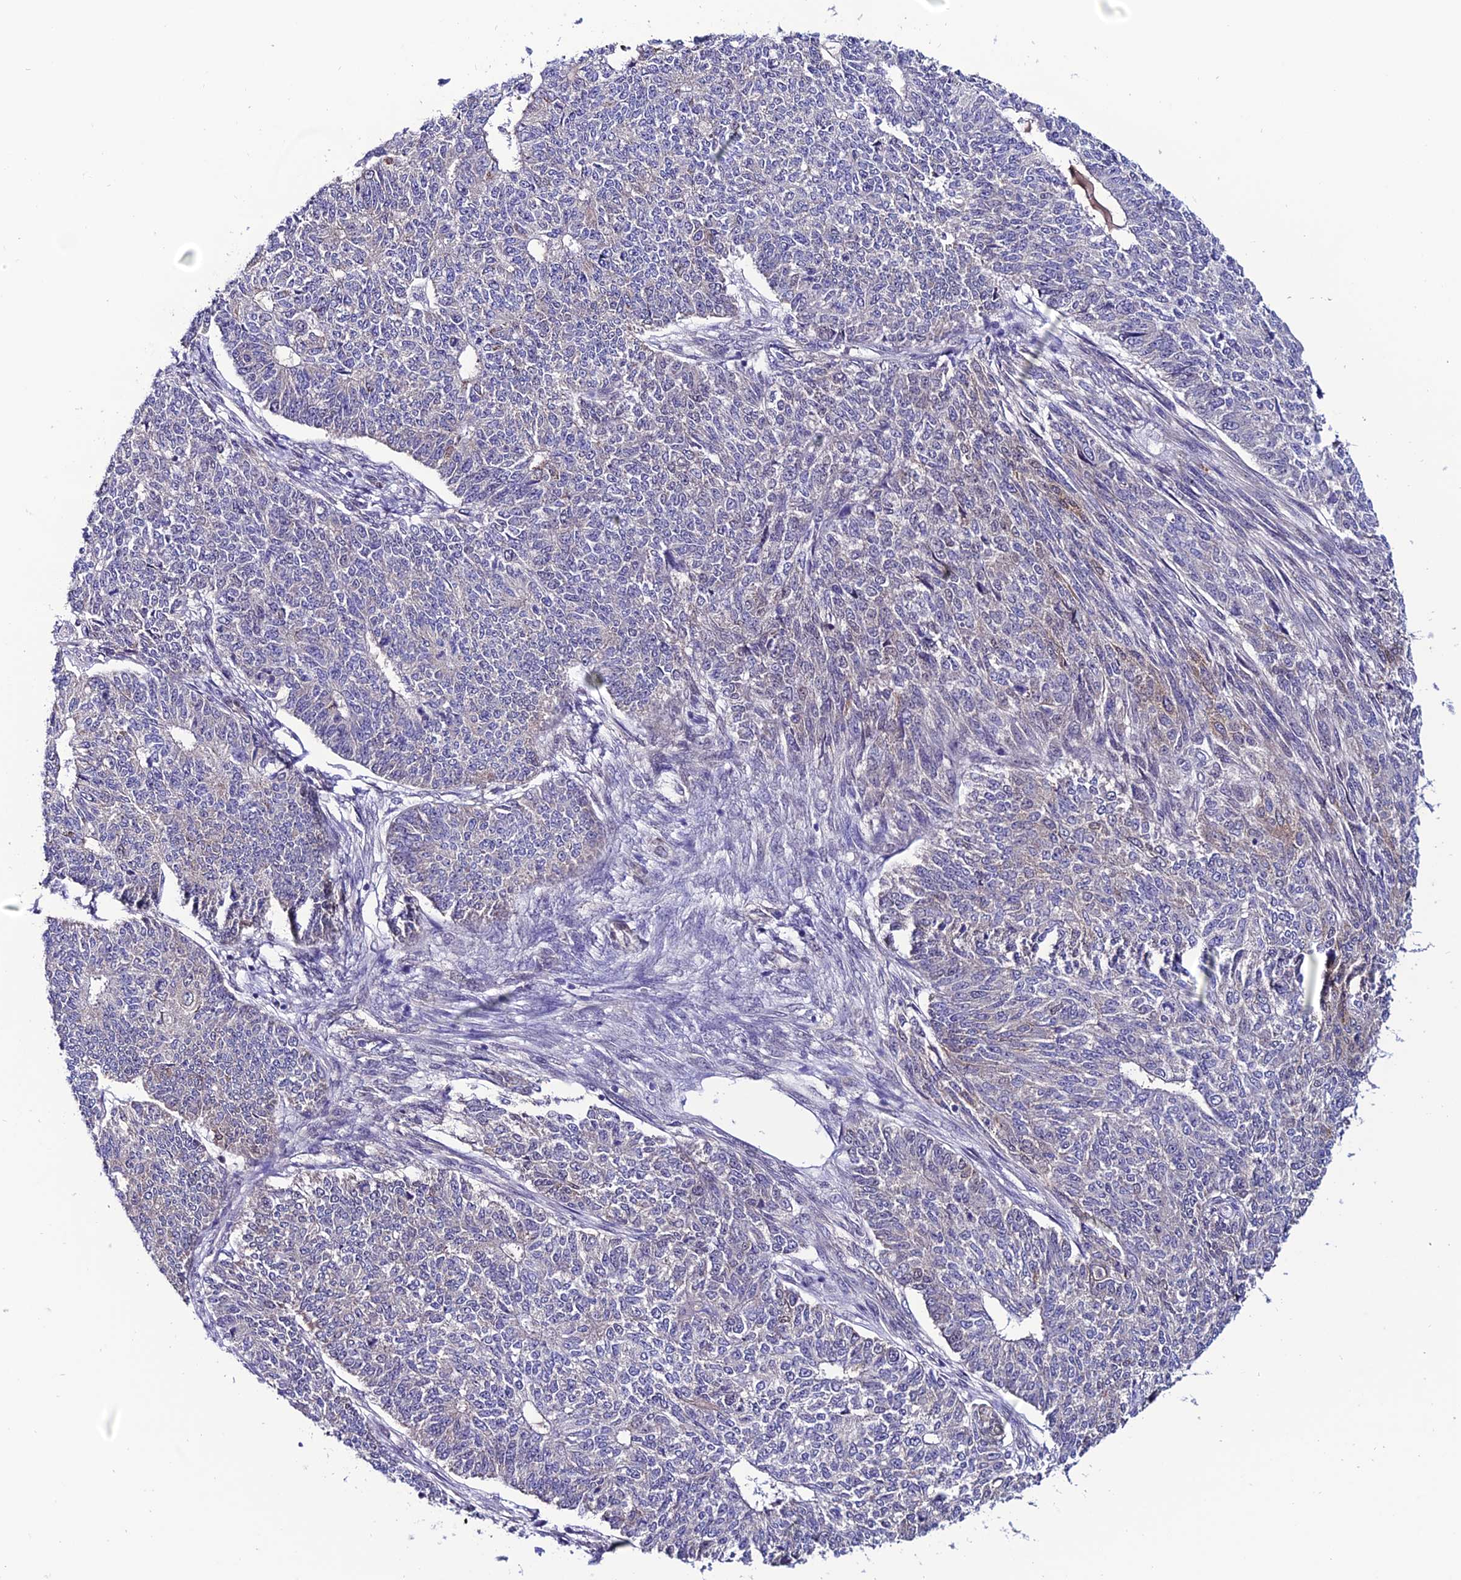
{"staining": {"intensity": "weak", "quantity": "<25%", "location": "cytoplasmic/membranous"}, "tissue": "endometrial cancer", "cell_type": "Tumor cells", "image_type": "cancer", "snomed": [{"axis": "morphology", "description": "Adenocarcinoma, NOS"}, {"axis": "topography", "description": "Endometrium"}], "caption": "High power microscopy photomicrograph of an immunohistochemistry (IHC) image of endometrial adenocarcinoma, revealing no significant positivity in tumor cells.", "gene": "FZD8", "patient": {"sex": "female", "age": 32}}